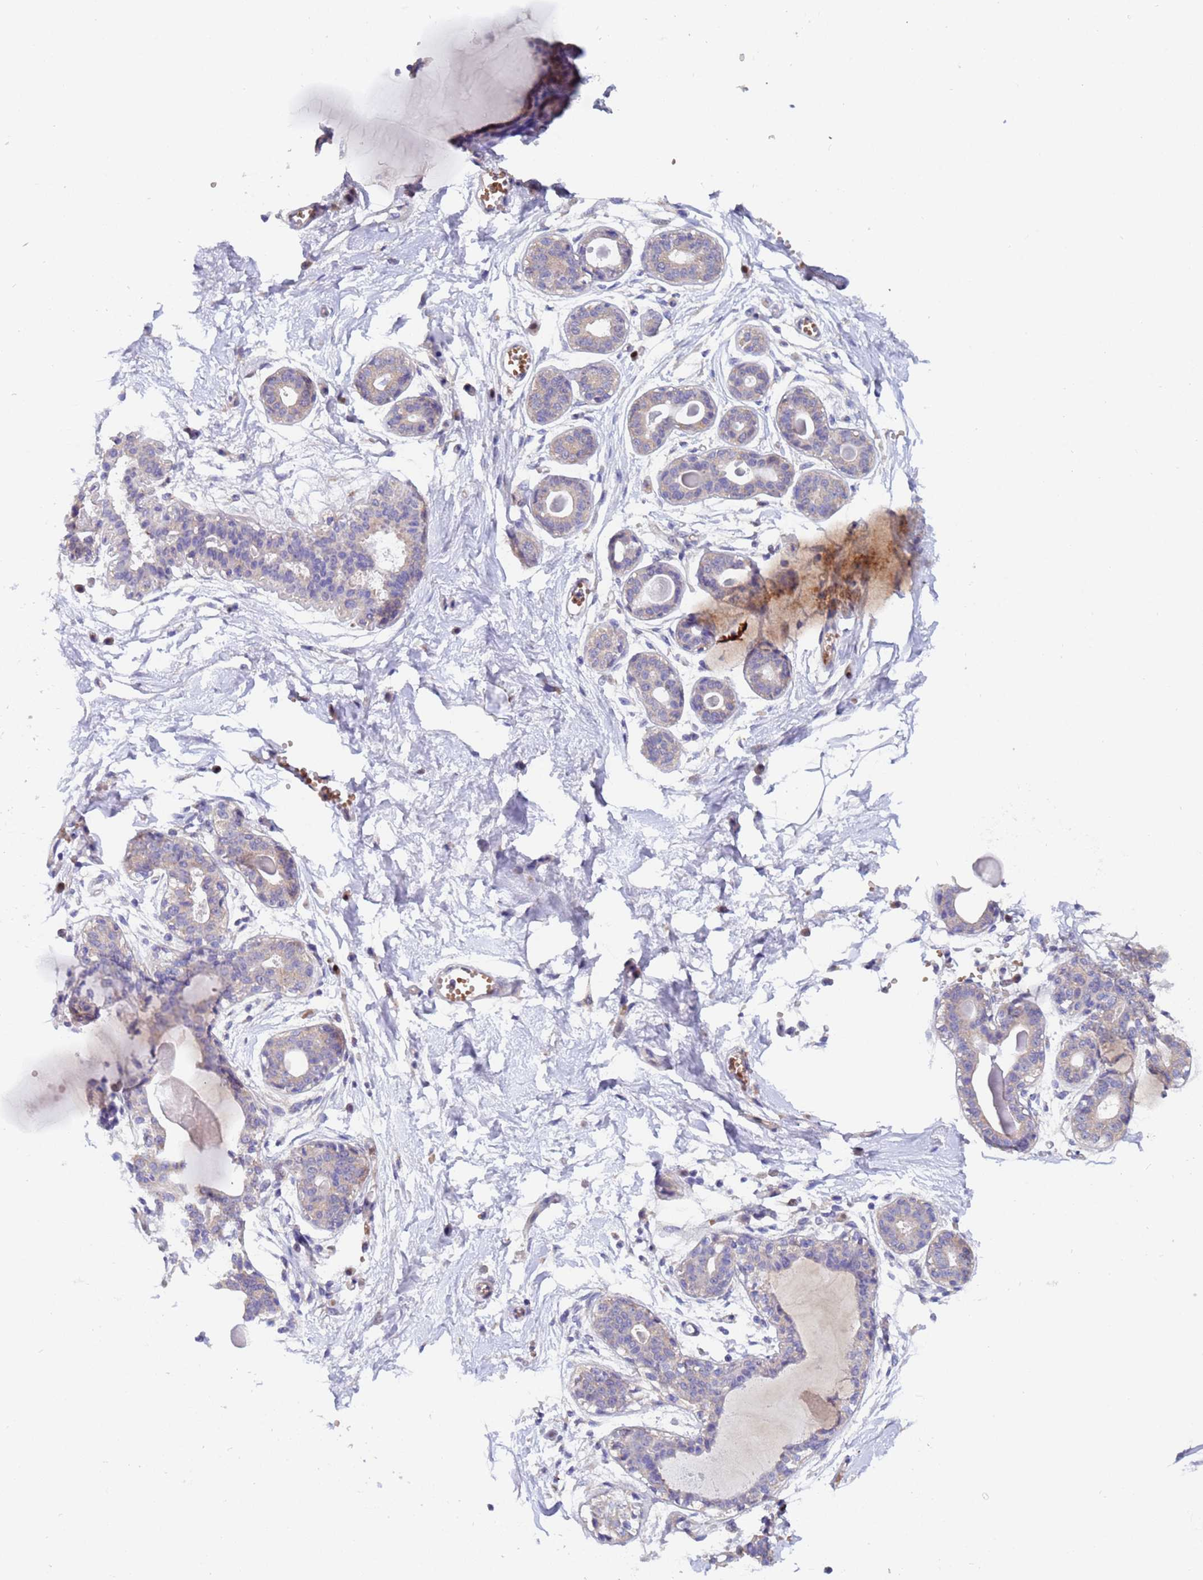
{"staining": {"intensity": "negative", "quantity": "none", "location": "none"}, "tissue": "breast", "cell_type": "Adipocytes", "image_type": "normal", "snomed": [{"axis": "morphology", "description": "Normal tissue, NOS"}, {"axis": "topography", "description": "Breast"}], "caption": "Photomicrograph shows no significant protein positivity in adipocytes of normal breast.", "gene": "IHO1", "patient": {"sex": "female", "age": 45}}